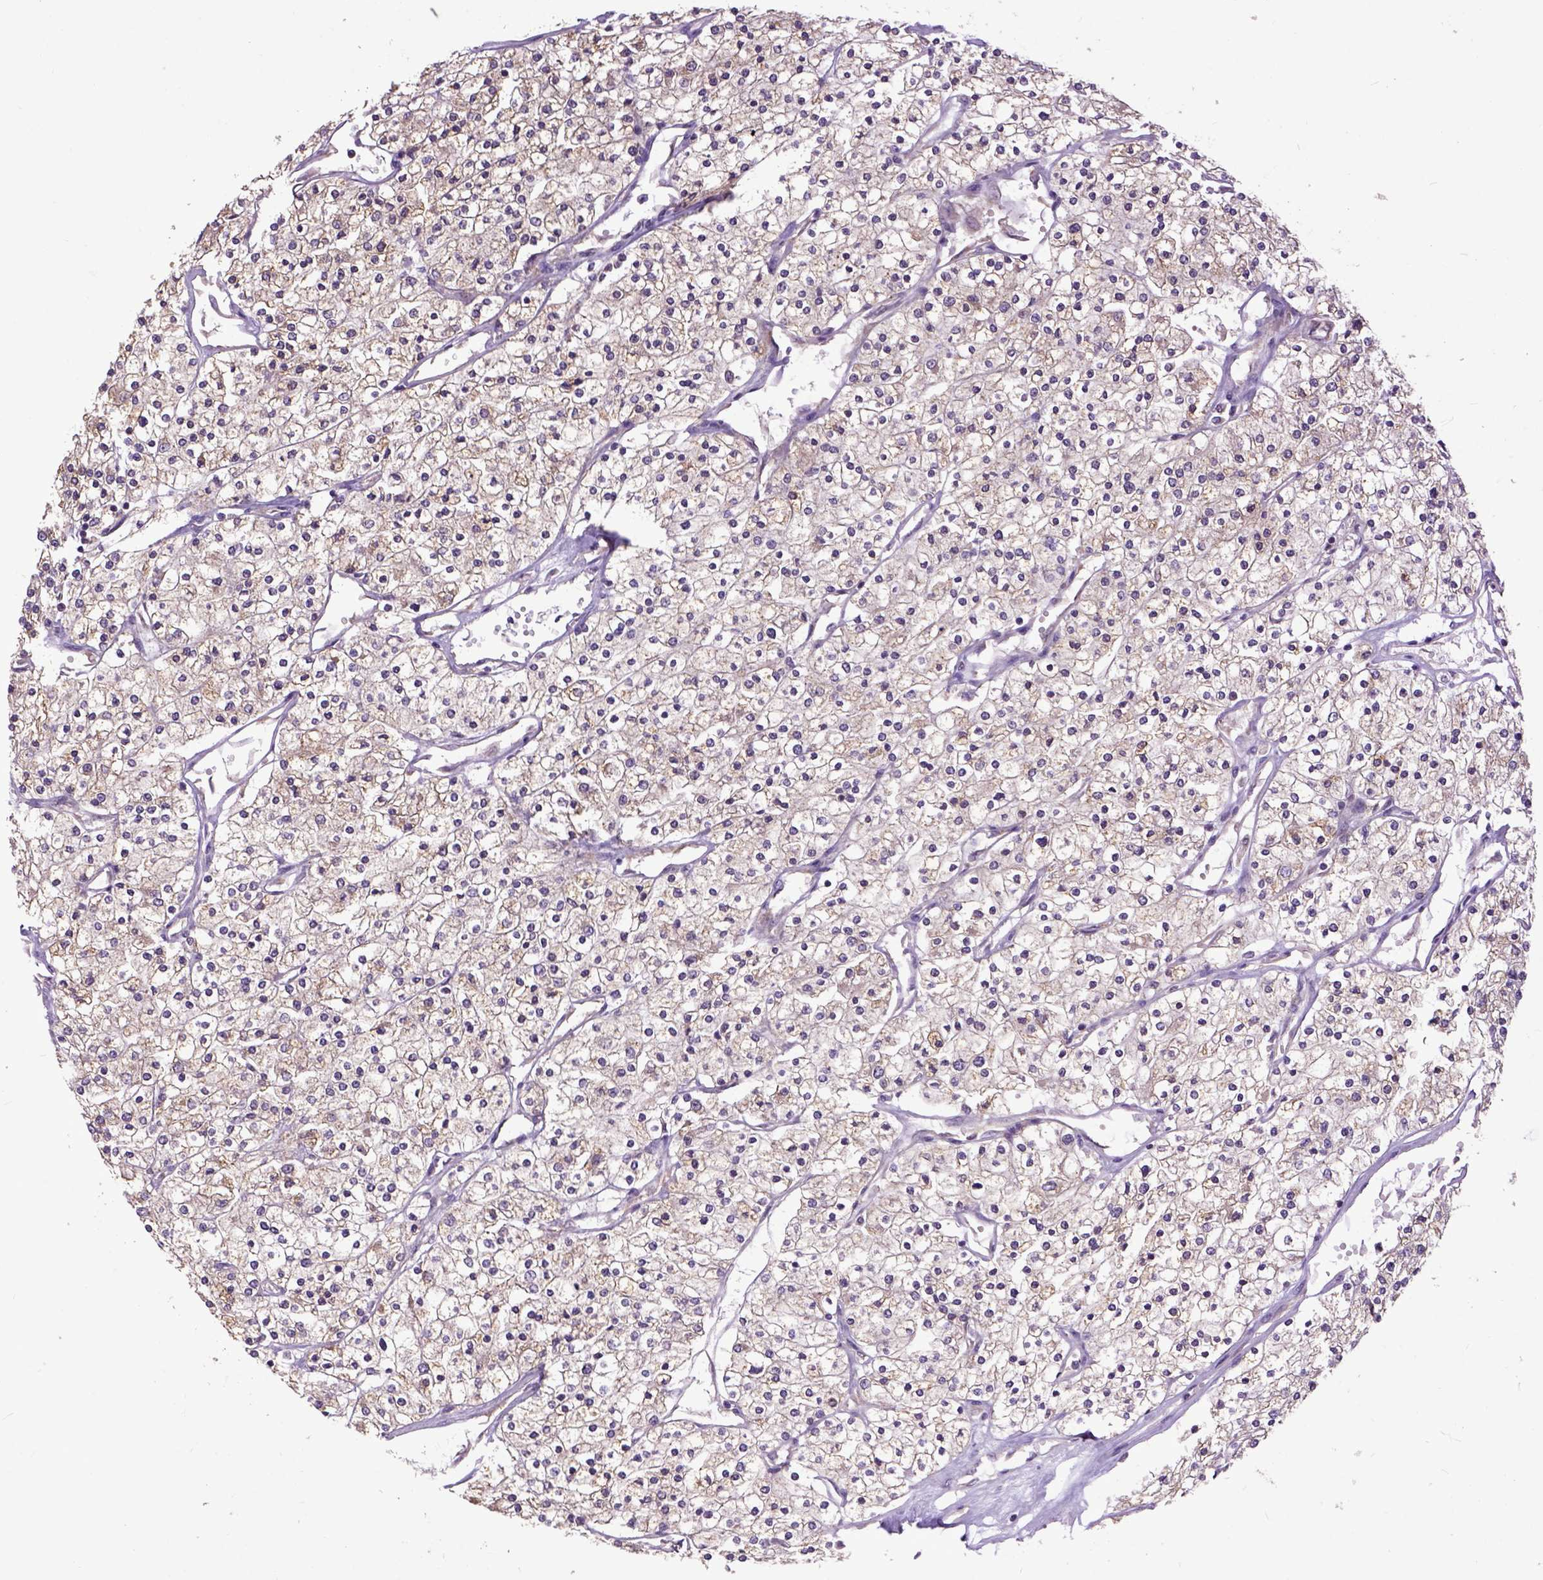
{"staining": {"intensity": "weak", "quantity": "25%-75%", "location": "cytoplasmic/membranous"}, "tissue": "renal cancer", "cell_type": "Tumor cells", "image_type": "cancer", "snomed": [{"axis": "morphology", "description": "Adenocarcinoma, NOS"}, {"axis": "topography", "description": "Kidney"}], "caption": "Immunohistochemistry (IHC) histopathology image of human renal cancer stained for a protein (brown), which demonstrates low levels of weak cytoplasmic/membranous expression in about 25%-75% of tumor cells.", "gene": "ARL1", "patient": {"sex": "male", "age": 80}}